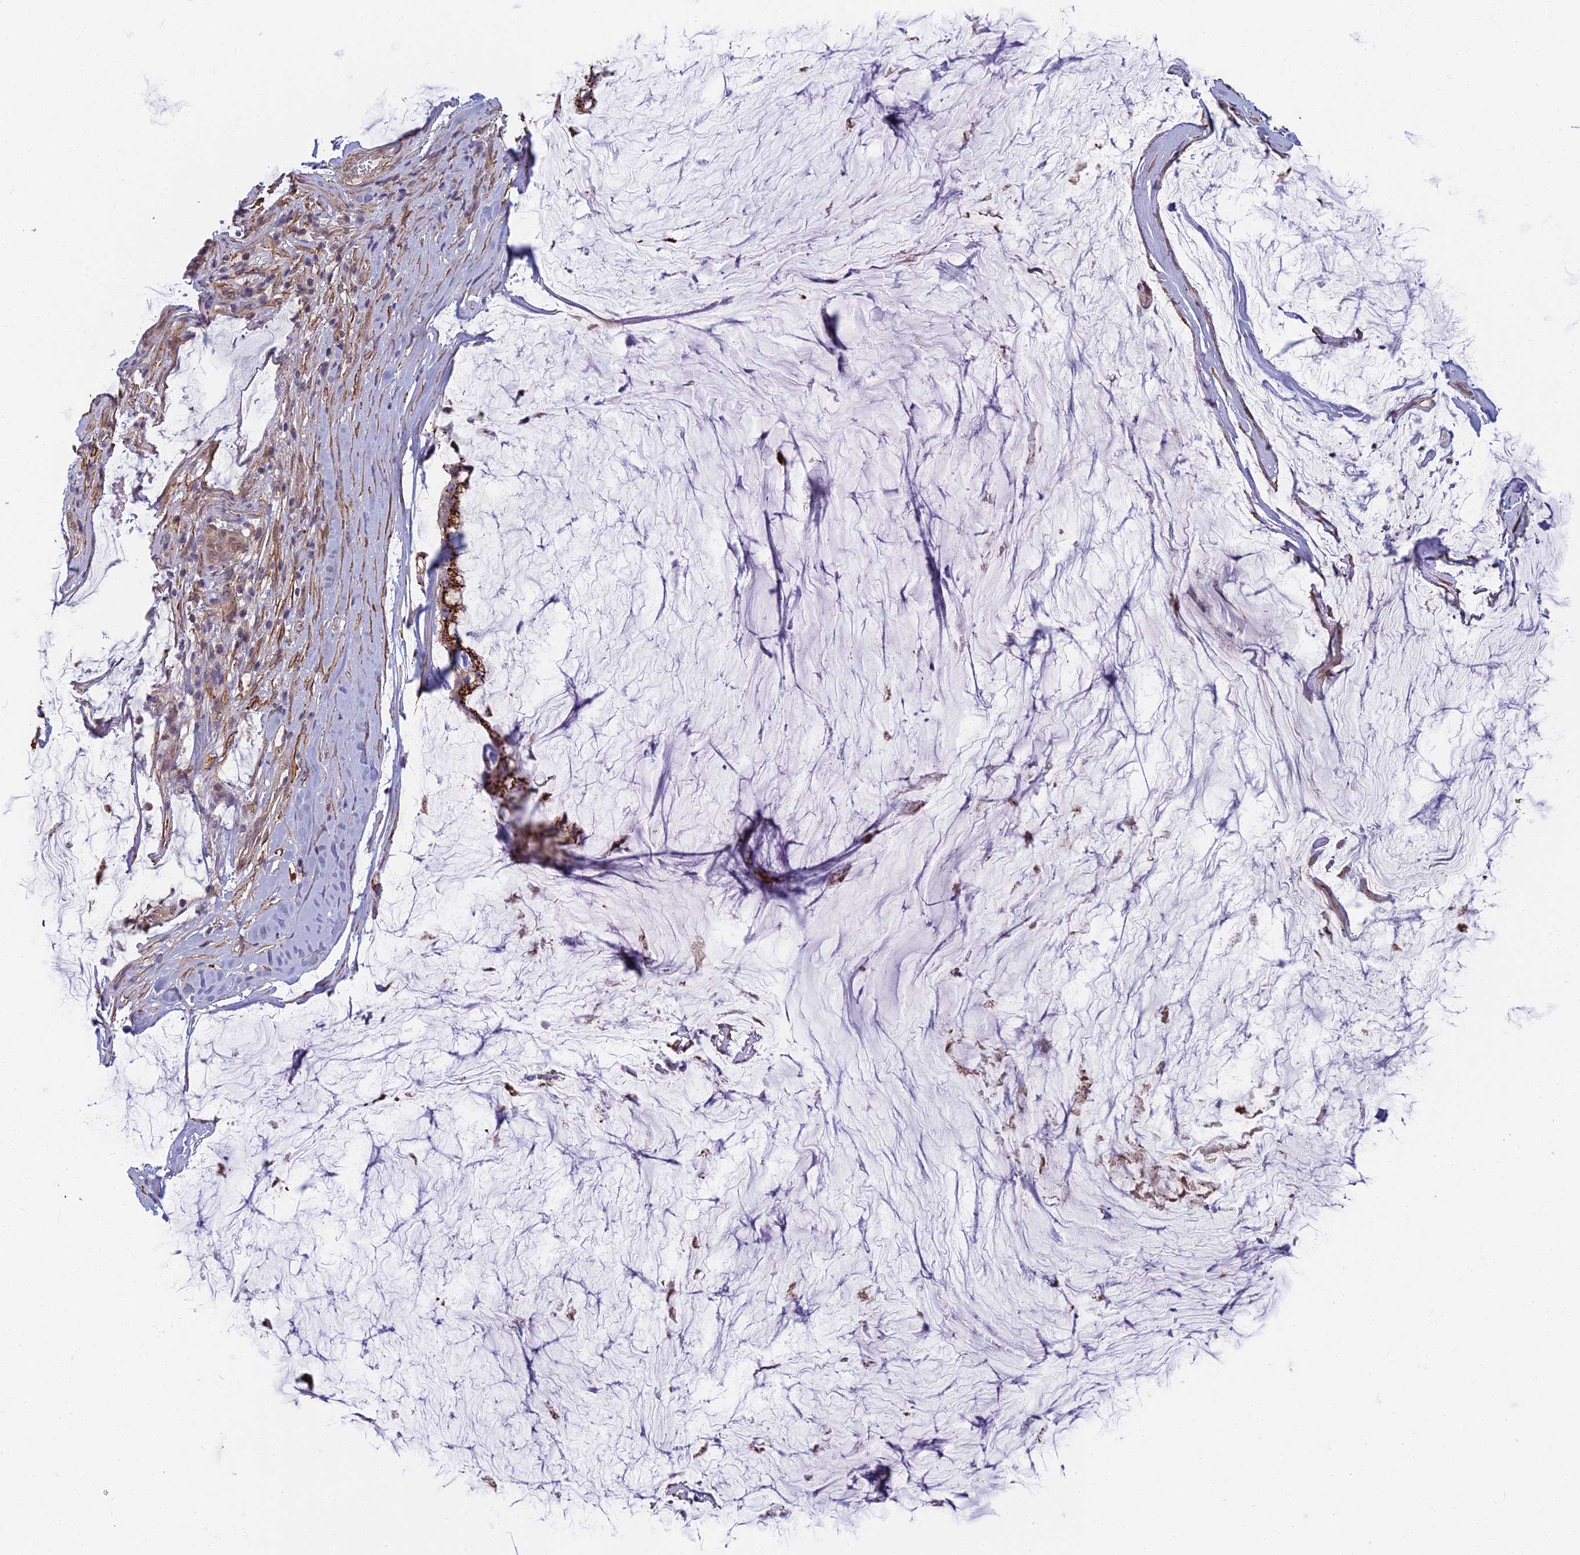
{"staining": {"intensity": "strong", "quantity": ">75%", "location": "cytoplasmic/membranous"}, "tissue": "ovarian cancer", "cell_type": "Tumor cells", "image_type": "cancer", "snomed": [{"axis": "morphology", "description": "Cystadenocarcinoma, mucinous, NOS"}, {"axis": "topography", "description": "Ovary"}], "caption": "Protein expression analysis of human mucinous cystadenocarcinoma (ovarian) reveals strong cytoplasmic/membranous staining in approximately >75% of tumor cells.", "gene": "ZNF626", "patient": {"sex": "female", "age": 39}}